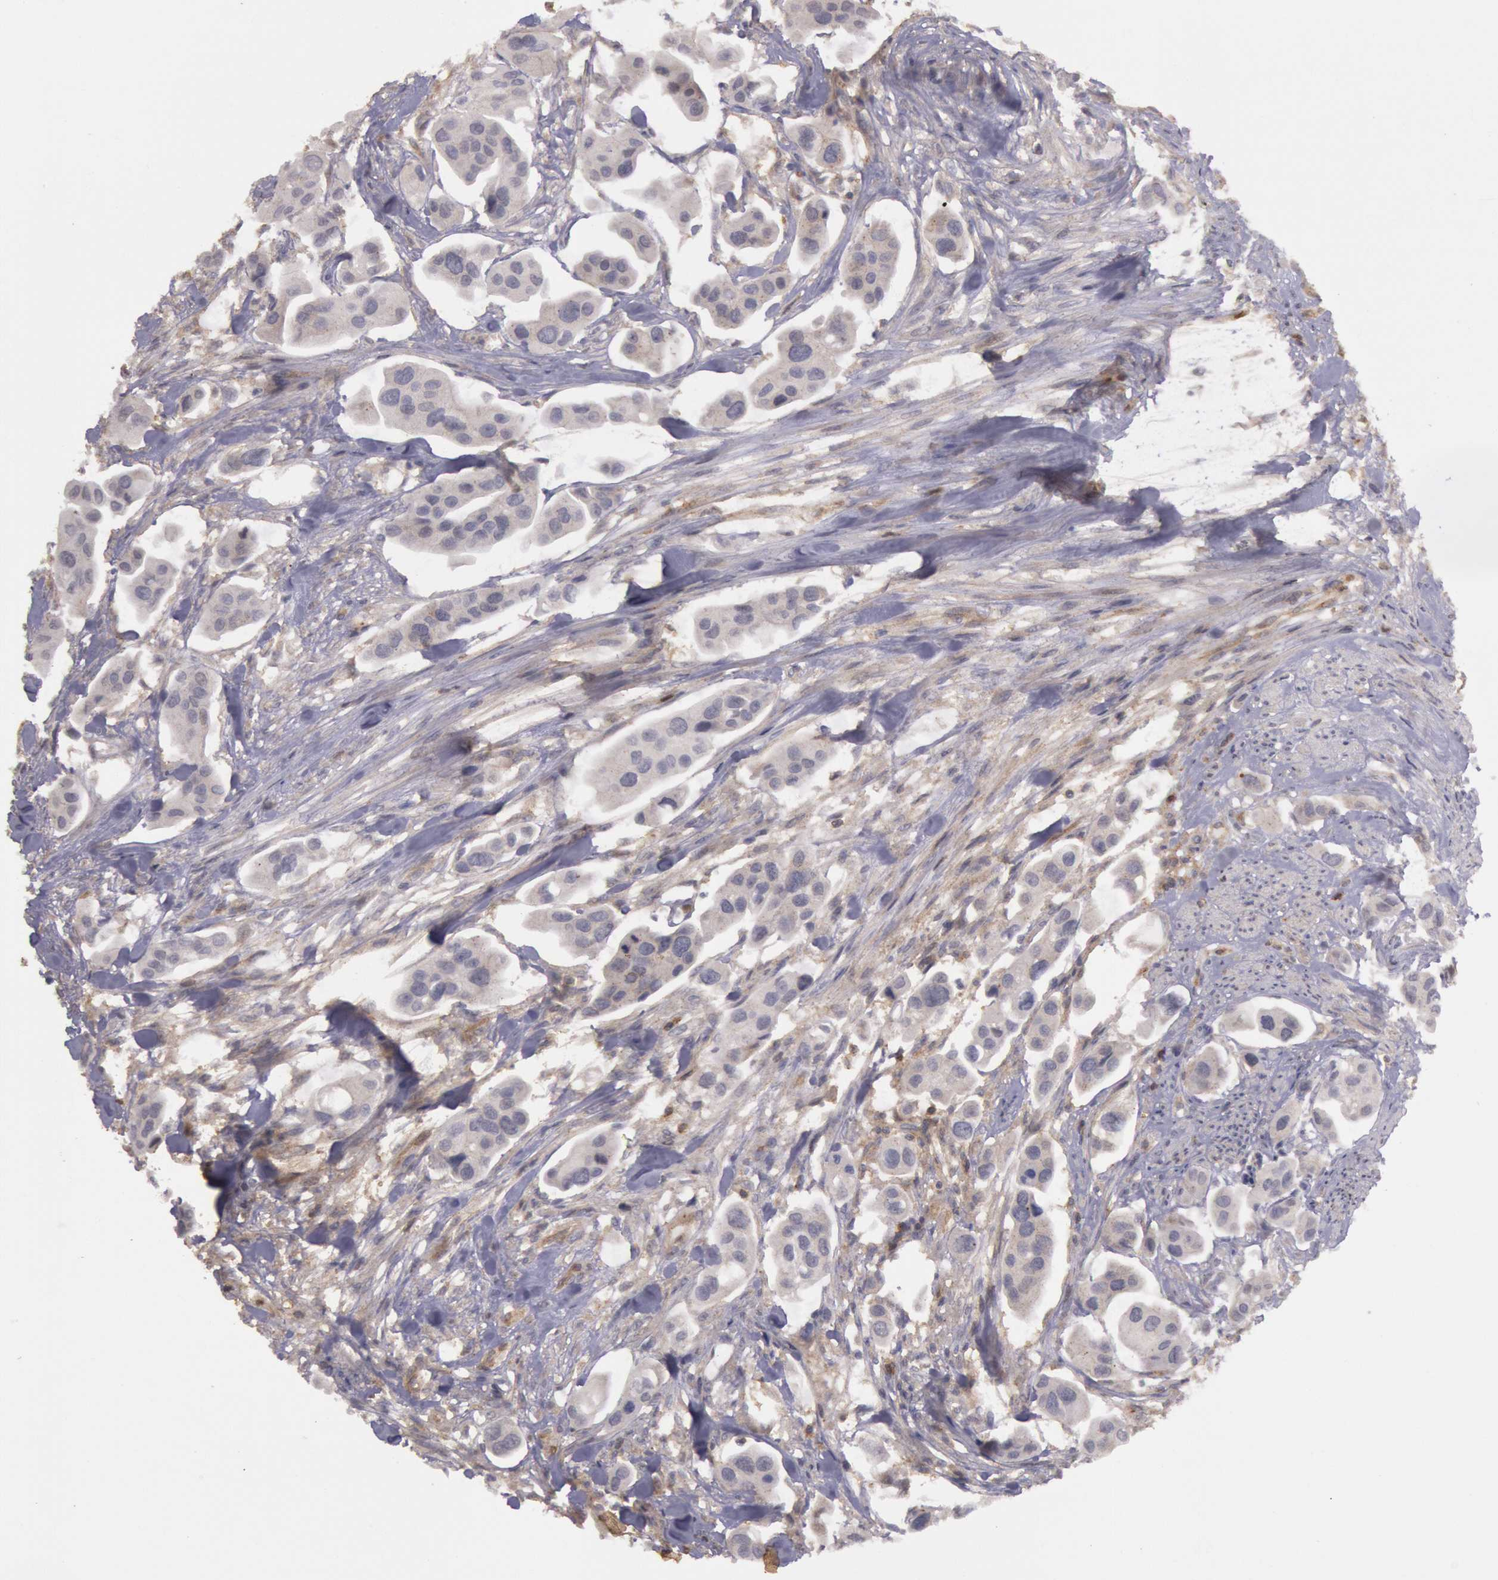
{"staining": {"intensity": "weak", "quantity": "25%-75%", "location": "cytoplasmic/membranous"}, "tissue": "urothelial cancer", "cell_type": "Tumor cells", "image_type": "cancer", "snomed": [{"axis": "morphology", "description": "Adenocarcinoma, NOS"}, {"axis": "topography", "description": "Urinary bladder"}], "caption": "About 25%-75% of tumor cells in urothelial cancer reveal weak cytoplasmic/membranous protein expression as visualized by brown immunohistochemical staining.", "gene": "TRIB2", "patient": {"sex": "male", "age": 61}}